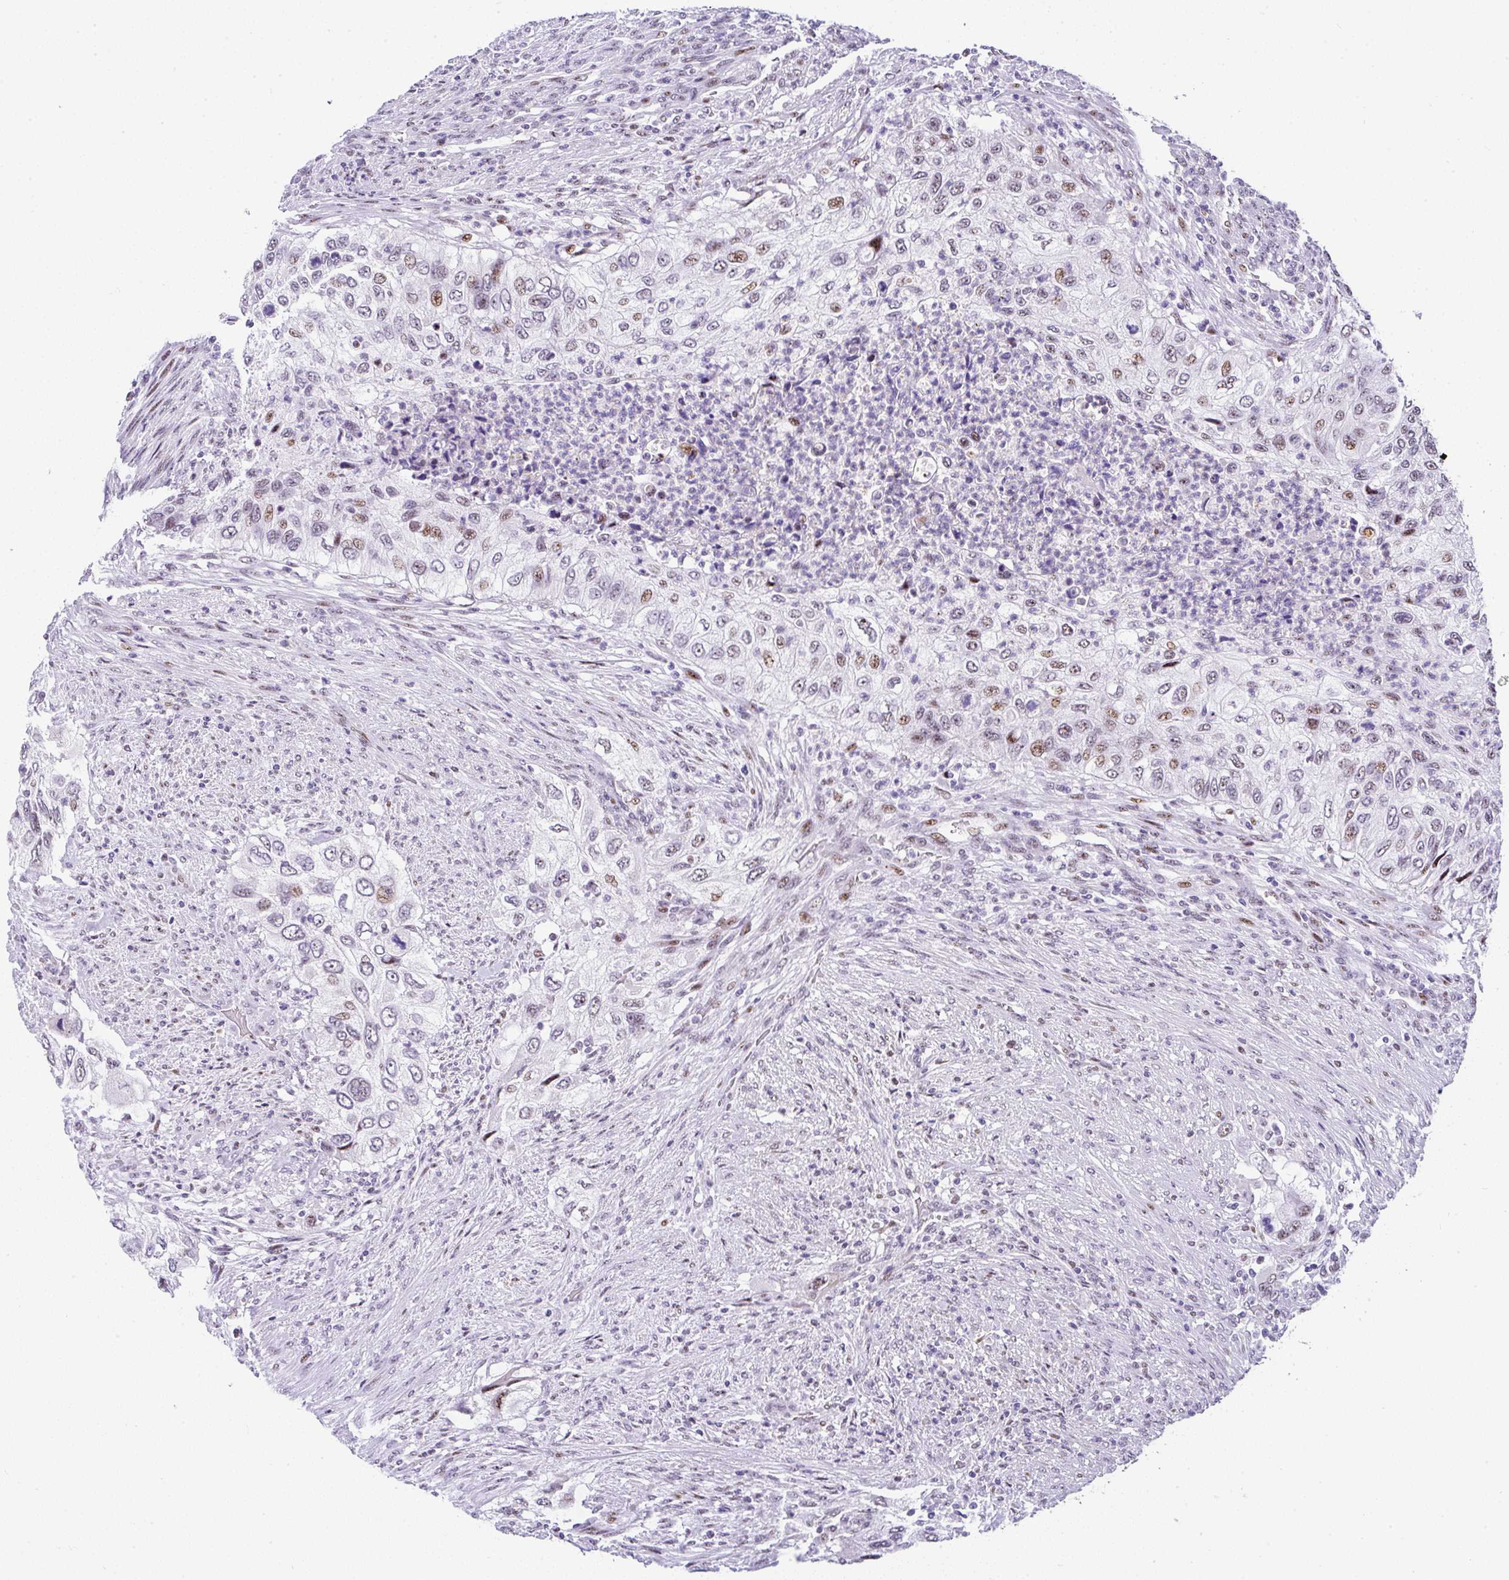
{"staining": {"intensity": "moderate", "quantity": "25%-75%", "location": "nuclear"}, "tissue": "urothelial cancer", "cell_type": "Tumor cells", "image_type": "cancer", "snomed": [{"axis": "morphology", "description": "Urothelial carcinoma, High grade"}, {"axis": "topography", "description": "Urinary bladder"}], "caption": "Urothelial cancer tissue demonstrates moderate nuclear staining in approximately 25%-75% of tumor cells", "gene": "NR1D2", "patient": {"sex": "female", "age": 60}}